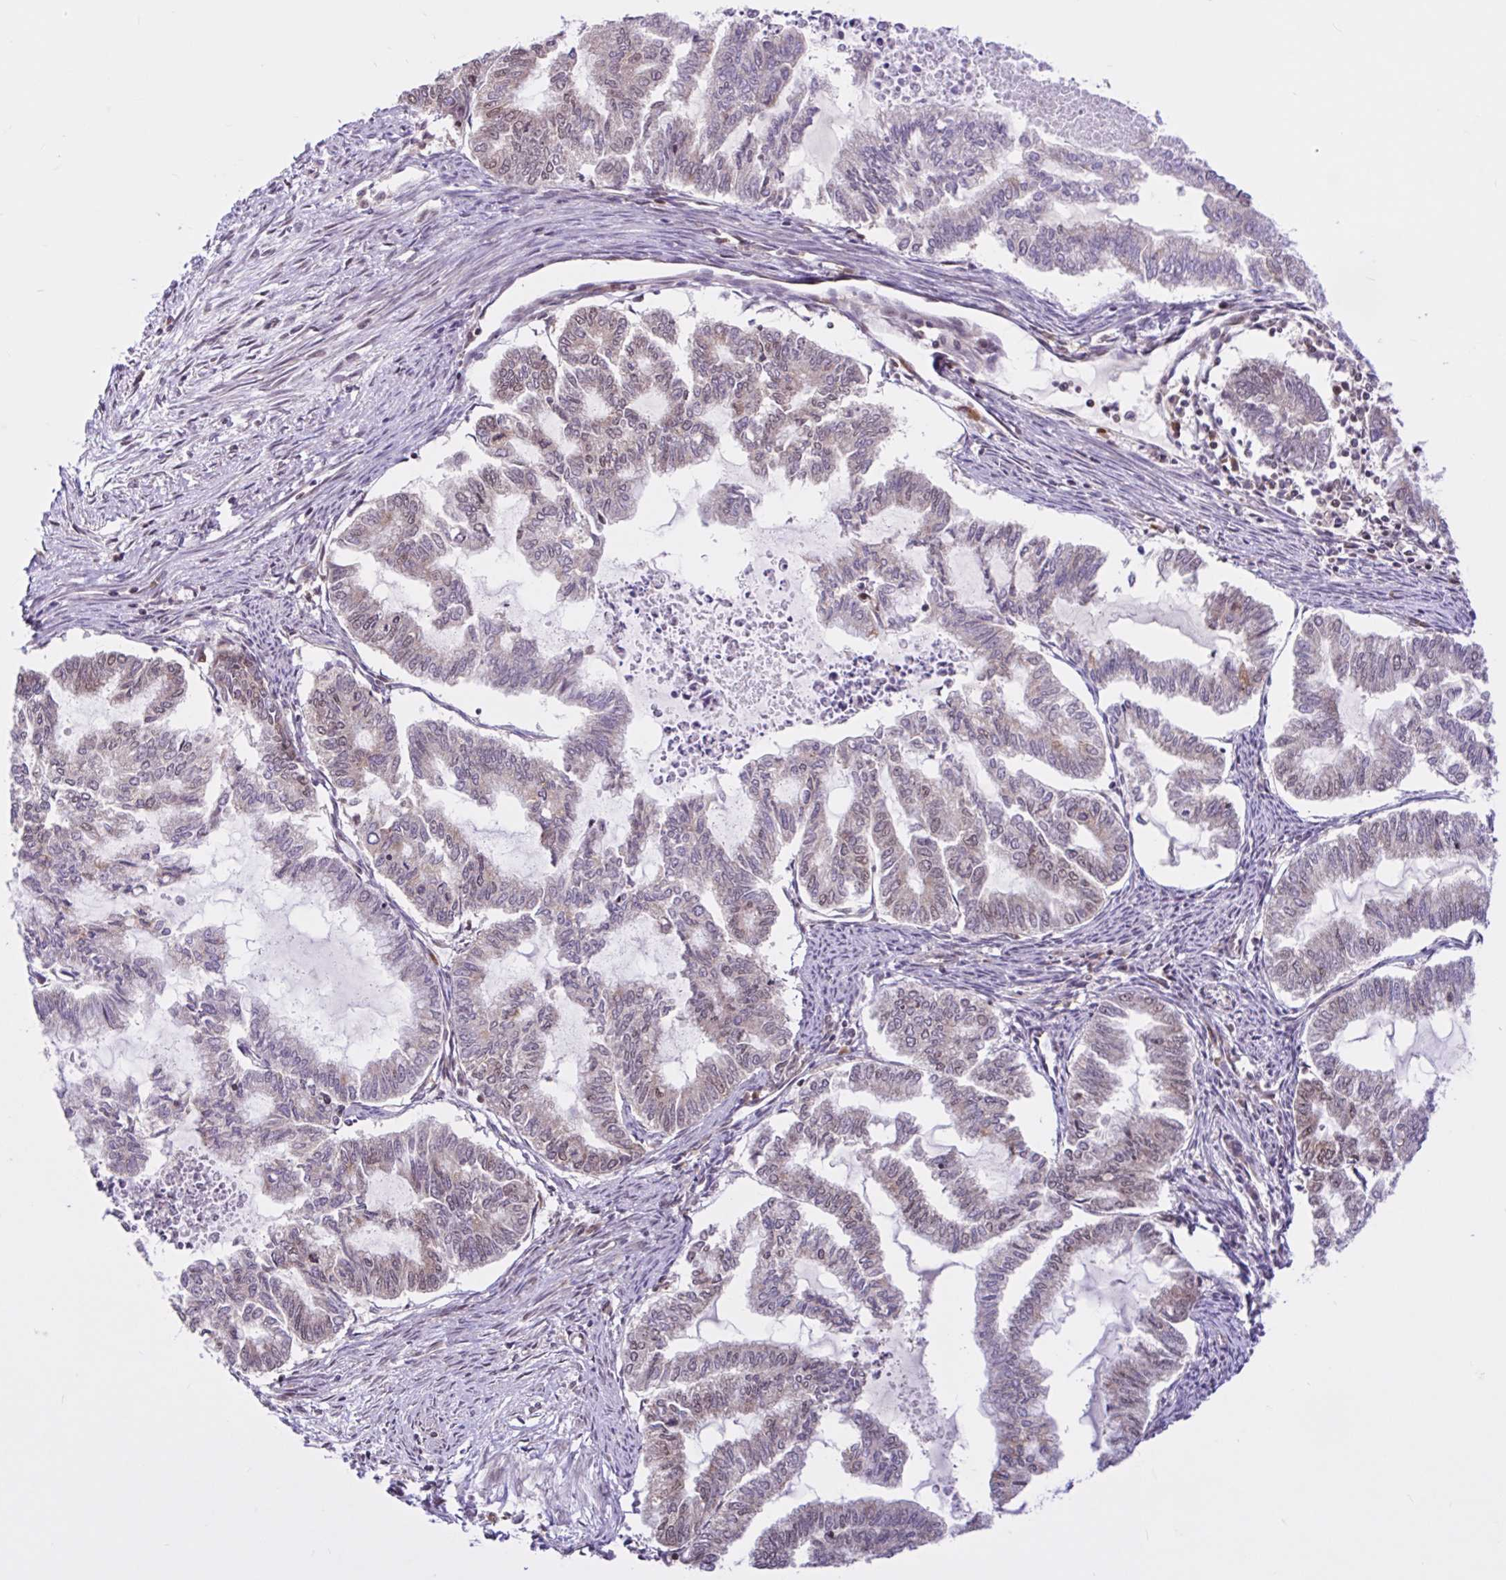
{"staining": {"intensity": "weak", "quantity": "<25%", "location": "cytoplasmic/membranous"}, "tissue": "endometrial cancer", "cell_type": "Tumor cells", "image_type": "cancer", "snomed": [{"axis": "morphology", "description": "Adenocarcinoma, NOS"}, {"axis": "topography", "description": "Endometrium"}], "caption": "Human adenocarcinoma (endometrial) stained for a protein using IHC demonstrates no positivity in tumor cells.", "gene": "CCDC12", "patient": {"sex": "female", "age": 79}}